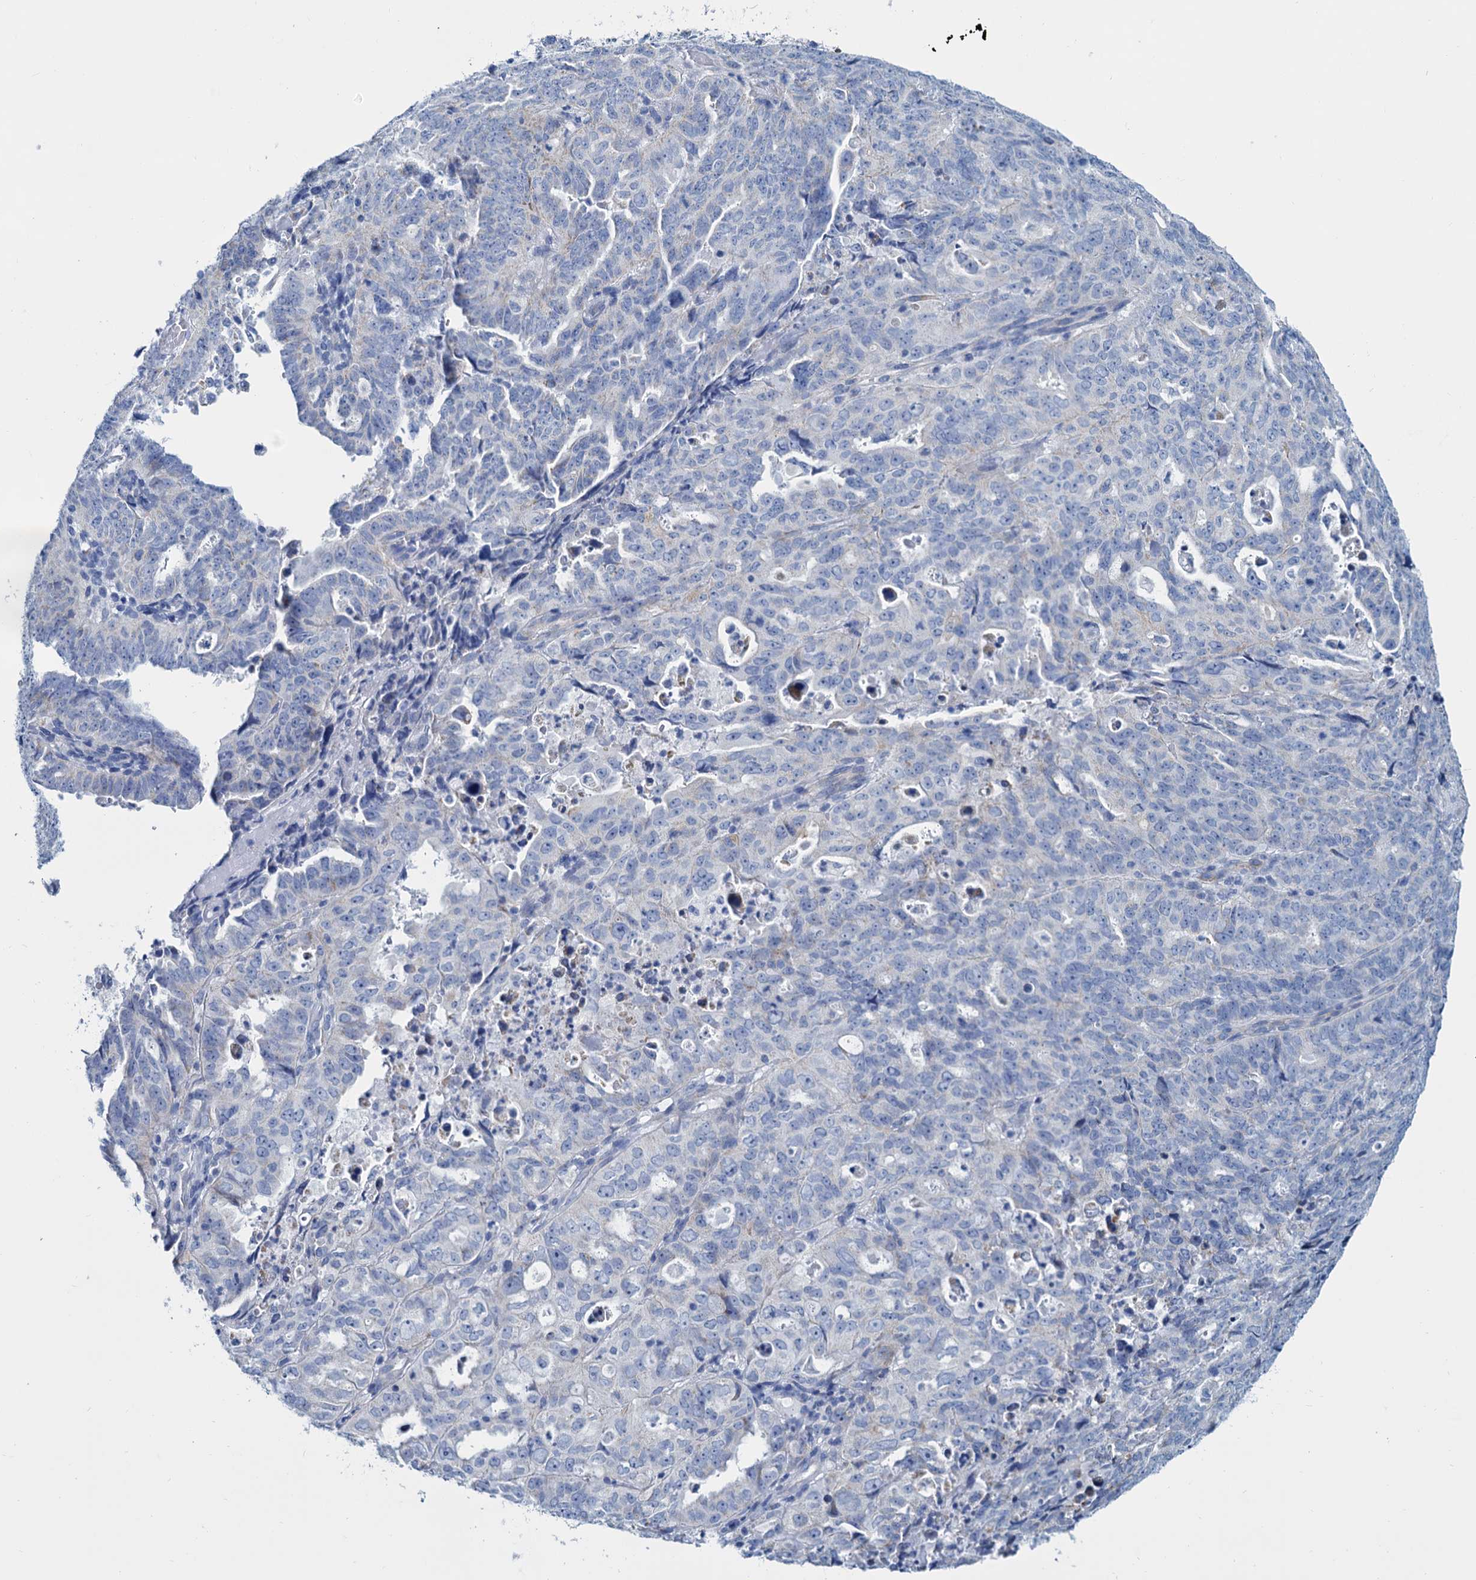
{"staining": {"intensity": "negative", "quantity": "none", "location": "none"}, "tissue": "endometrial cancer", "cell_type": "Tumor cells", "image_type": "cancer", "snomed": [{"axis": "morphology", "description": "Adenocarcinoma, NOS"}, {"axis": "topography", "description": "Endometrium"}], "caption": "DAB (3,3'-diaminobenzidine) immunohistochemical staining of endometrial cancer (adenocarcinoma) shows no significant expression in tumor cells.", "gene": "SLC1A3", "patient": {"sex": "female", "age": 65}}